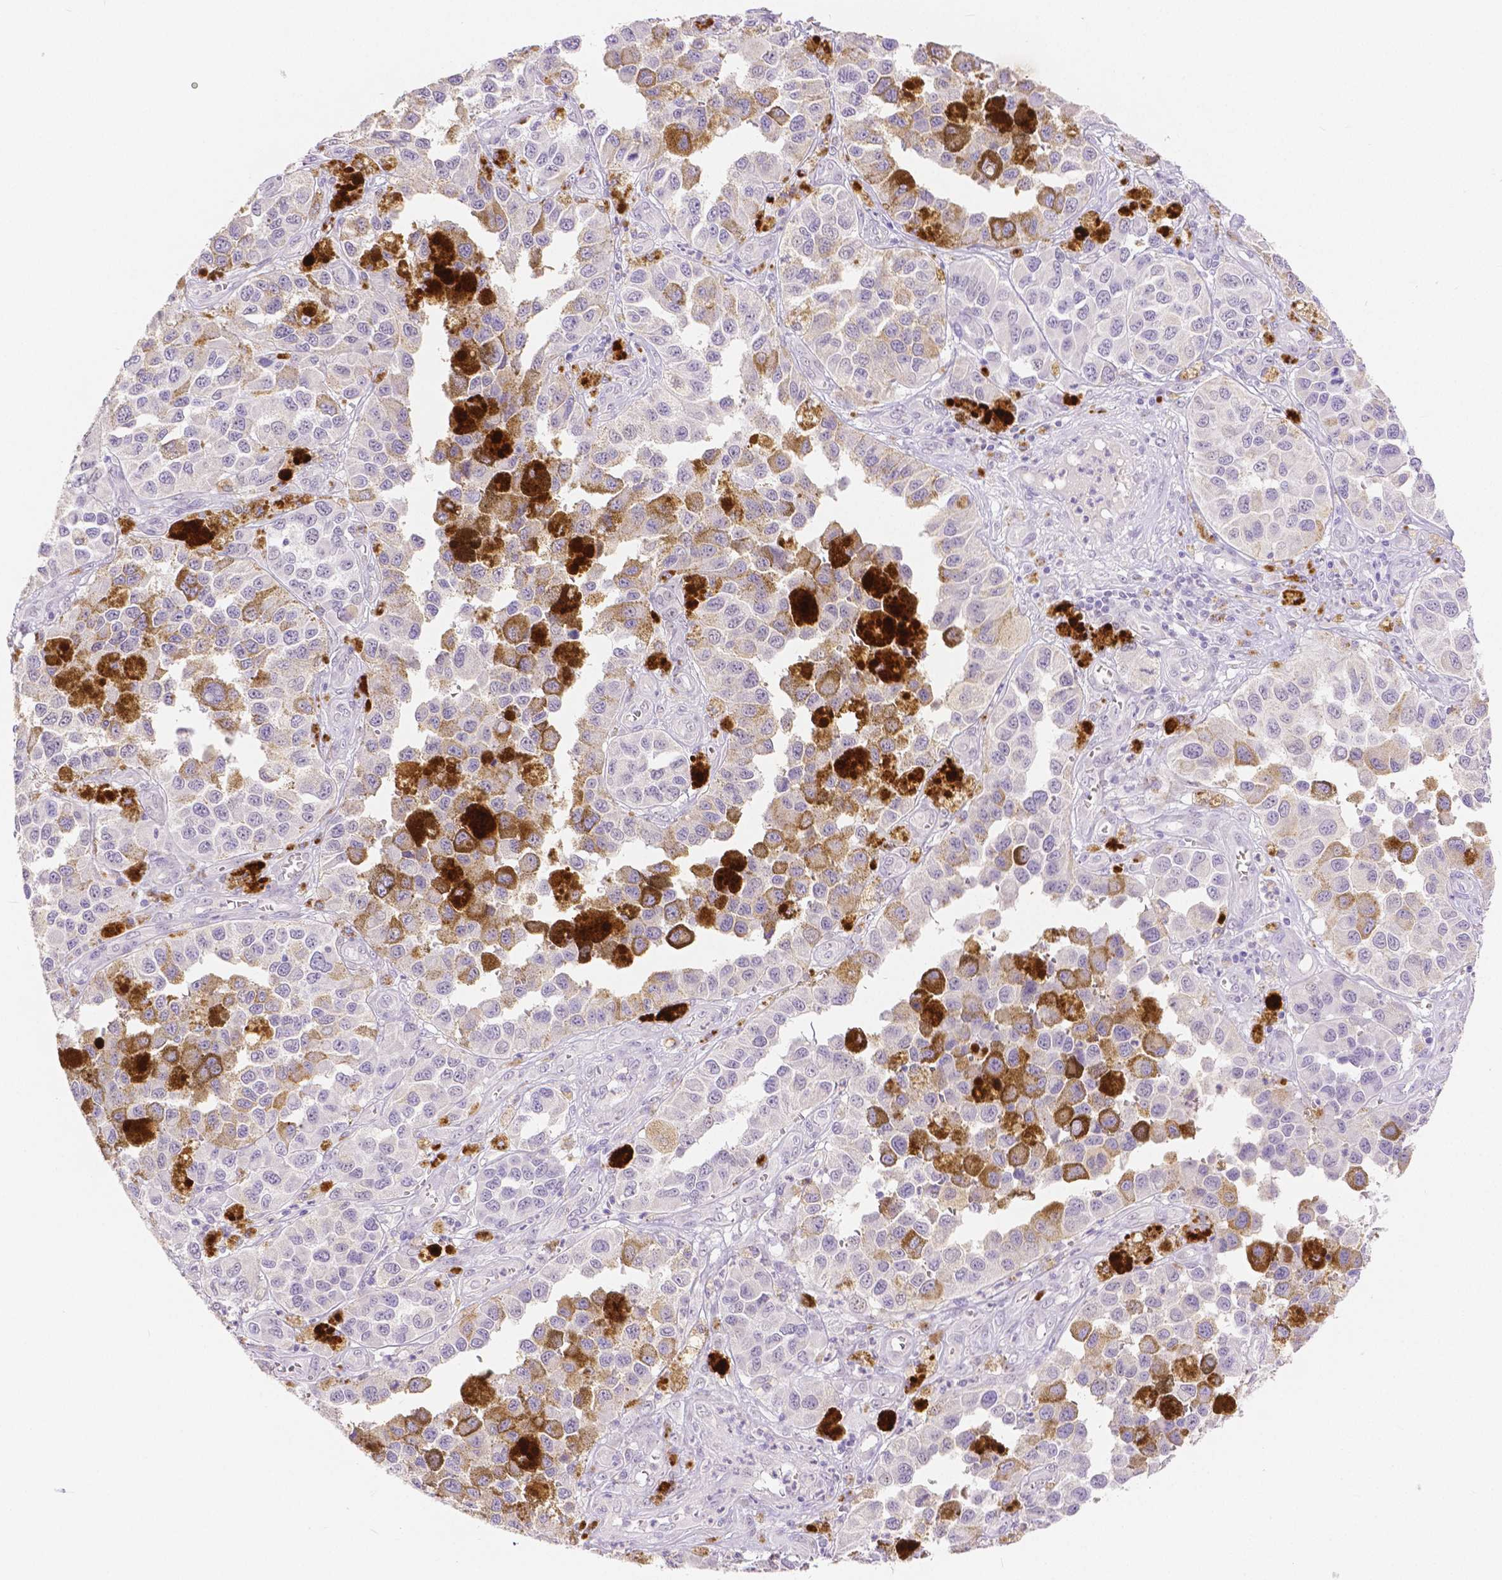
{"staining": {"intensity": "negative", "quantity": "none", "location": "none"}, "tissue": "melanoma", "cell_type": "Tumor cells", "image_type": "cancer", "snomed": [{"axis": "morphology", "description": "Malignant melanoma, NOS"}, {"axis": "topography", "description": "Skin"}], "caption": "A high-resolution histopathology image shows IHC staining of melanoma, which shows no significant positivity in tumor cells.", "gene": "HNF1B", "patient": {"sex": "female", "age": 58}}